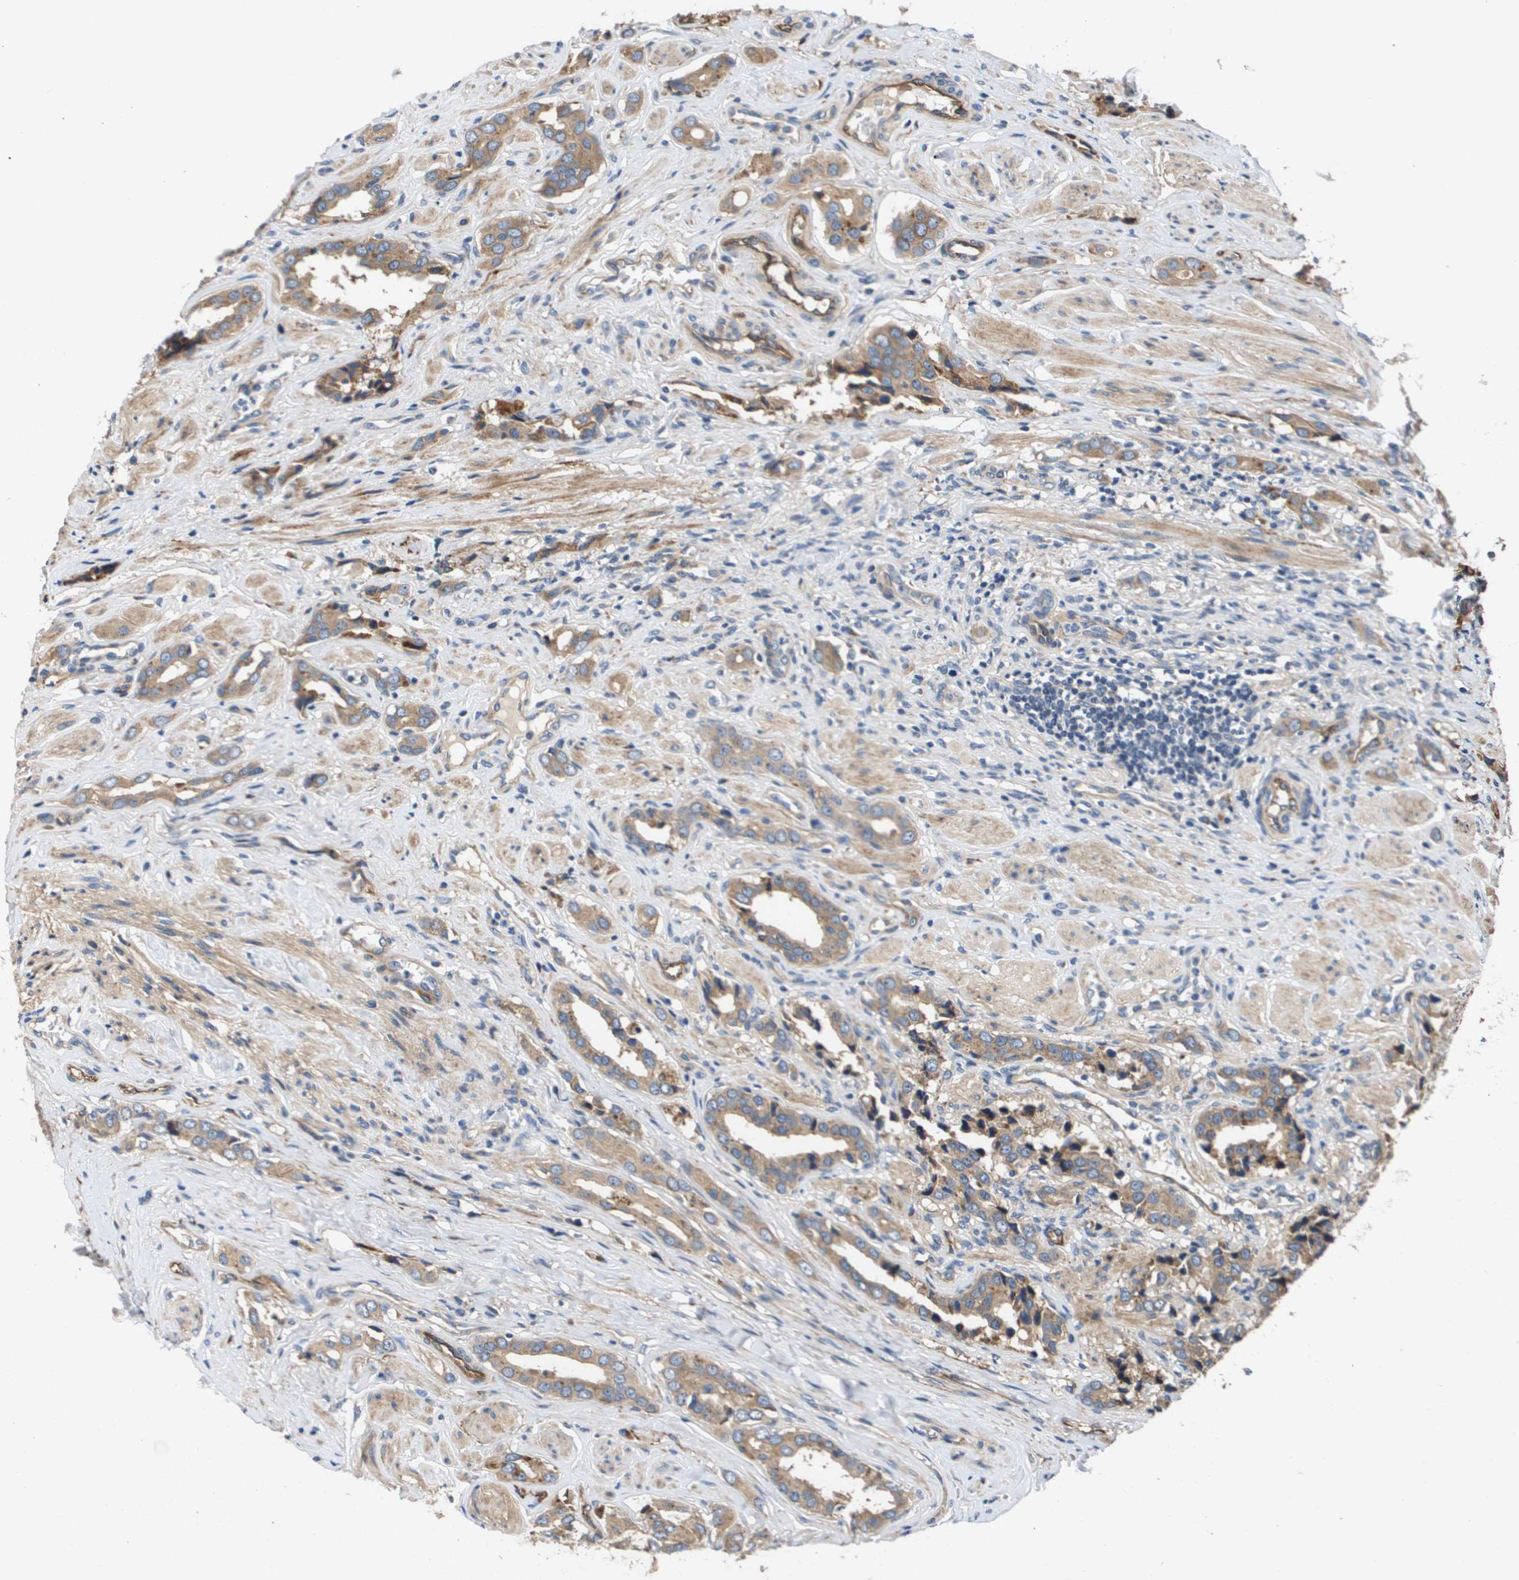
{"staining": {"intensity": "moderate", "quantity": ">75%", "location": "cytoplasmic/membranous"}, "tissue": "prostate cancer", "cell_type": "Tumor cells", "image_type": "cancer", "snomed": [{"axis": "morphology", "description": "Adenocarcinoma, High grade"}, {"axis": "topography", "description": "Prostate"}], "caption": "The immunohistochemical stain highlights moderate cytoplasmic/membranous expression in tumor cells of prostate high-grade adenocarcinoma tissue. The protein of interest is stained brown, and the nuclei are stained in blue (DAB (3,3'-diaminobenzidine) IHC with brightfield microscopy, high magnification).", "gene": "ENTPD2", "patient": {"sex": "male", "age": 52}}